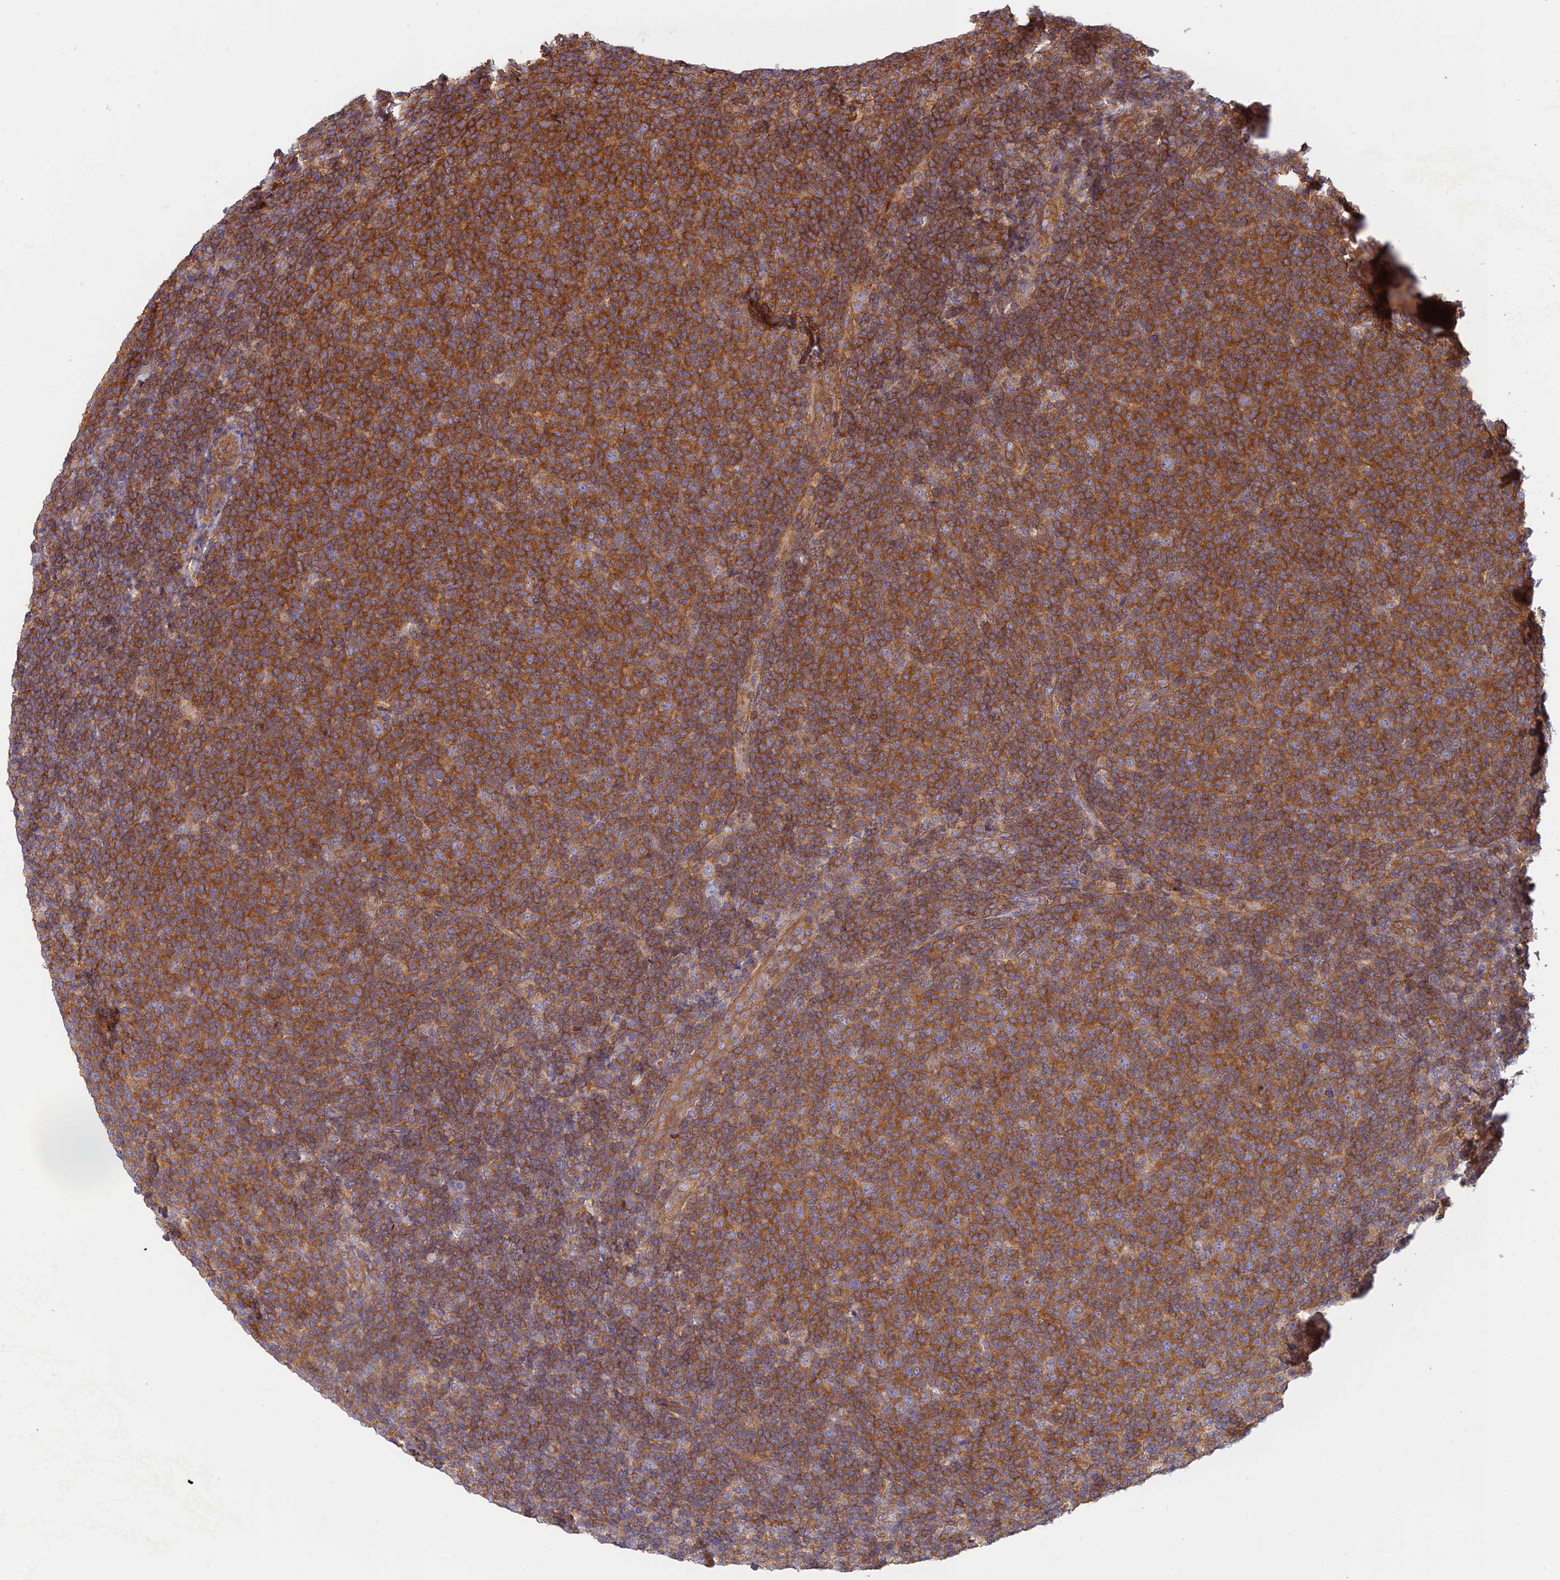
{"staining": {"intensity": "strong", "quantity": ">75%", "location": "cytoplasmic/membranous"}, "tissue": "lymphoma", "cell_type": "Tumor cells", "image_type": "cancer", "snomed": [{"axis": "morphology", "description": "Malignant lymphoma, non-Hodgkin's type, Low grade"}, {"axis": "topography", "description": "Lymph node"}], "caption": "Tumor cells demonstrate high levels of strong cytoplasmic/membranous expression in approximately >75% of cells in human malignant lymphoma, non-Hodgkin's type (low-grade).", "gene": "PPP1R12C", "patient": {"sex": "male", "age": 66}}